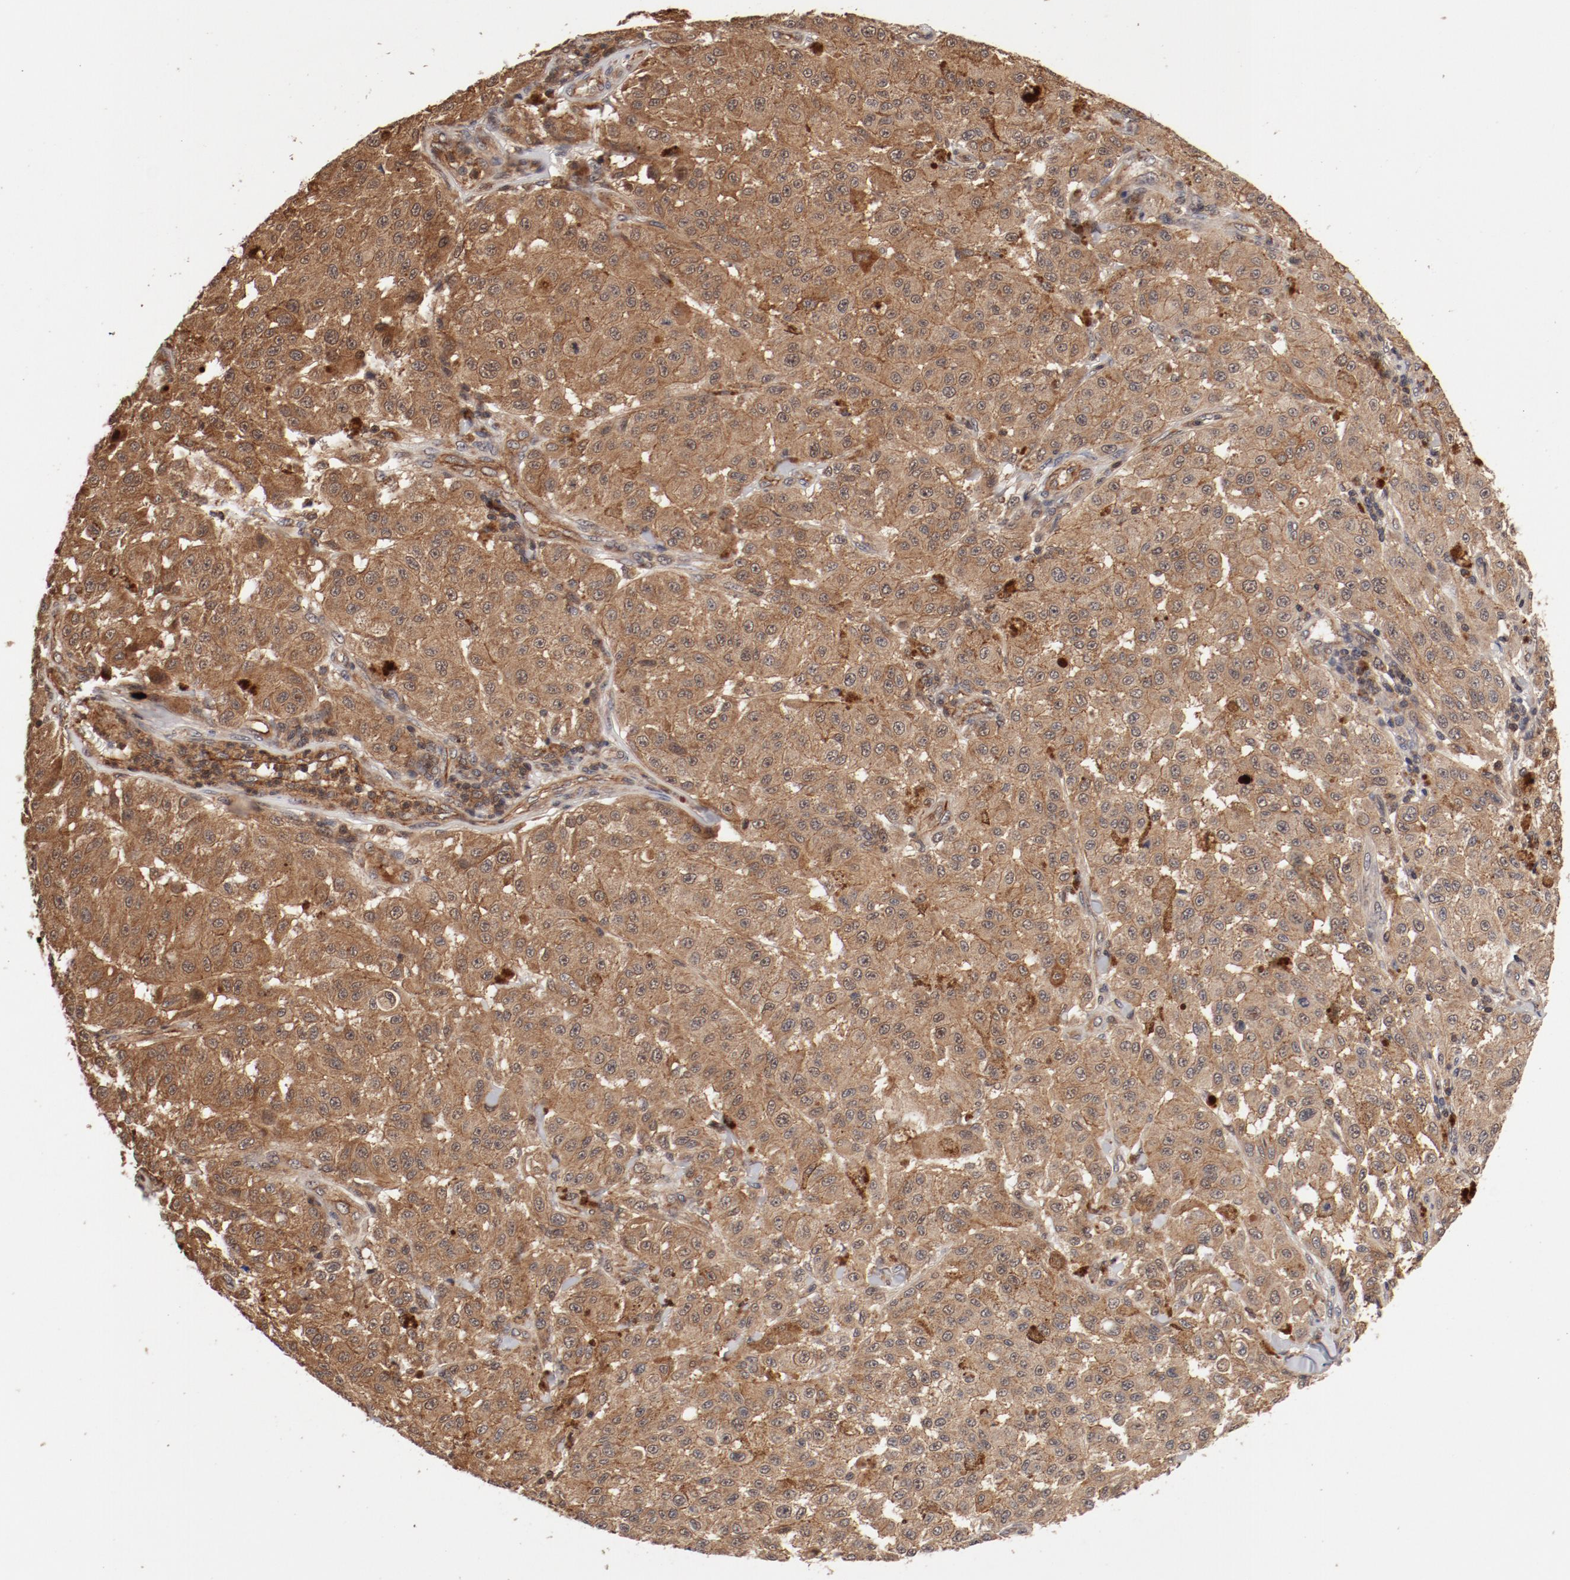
{"staining": {"intensity": "moderate", "quantity": ">75%", "location": "cytoplasmic/membranous"}, "tissue": "melanoma", "cell_type": "Tumor cells", "image_type": "cancer", "snomed": [{"axis": "morphology", "description": "Malignant melanoma, NOS"}, {"axis": "topography", "description": "Skin"}], "caption": "Malignant melanoma tissue shows moderate cytoplasmic/membranous expression in approximately >75% of tumor cells", "gene": "GUF1", "patient": {"sex": "female", "age": 64}}